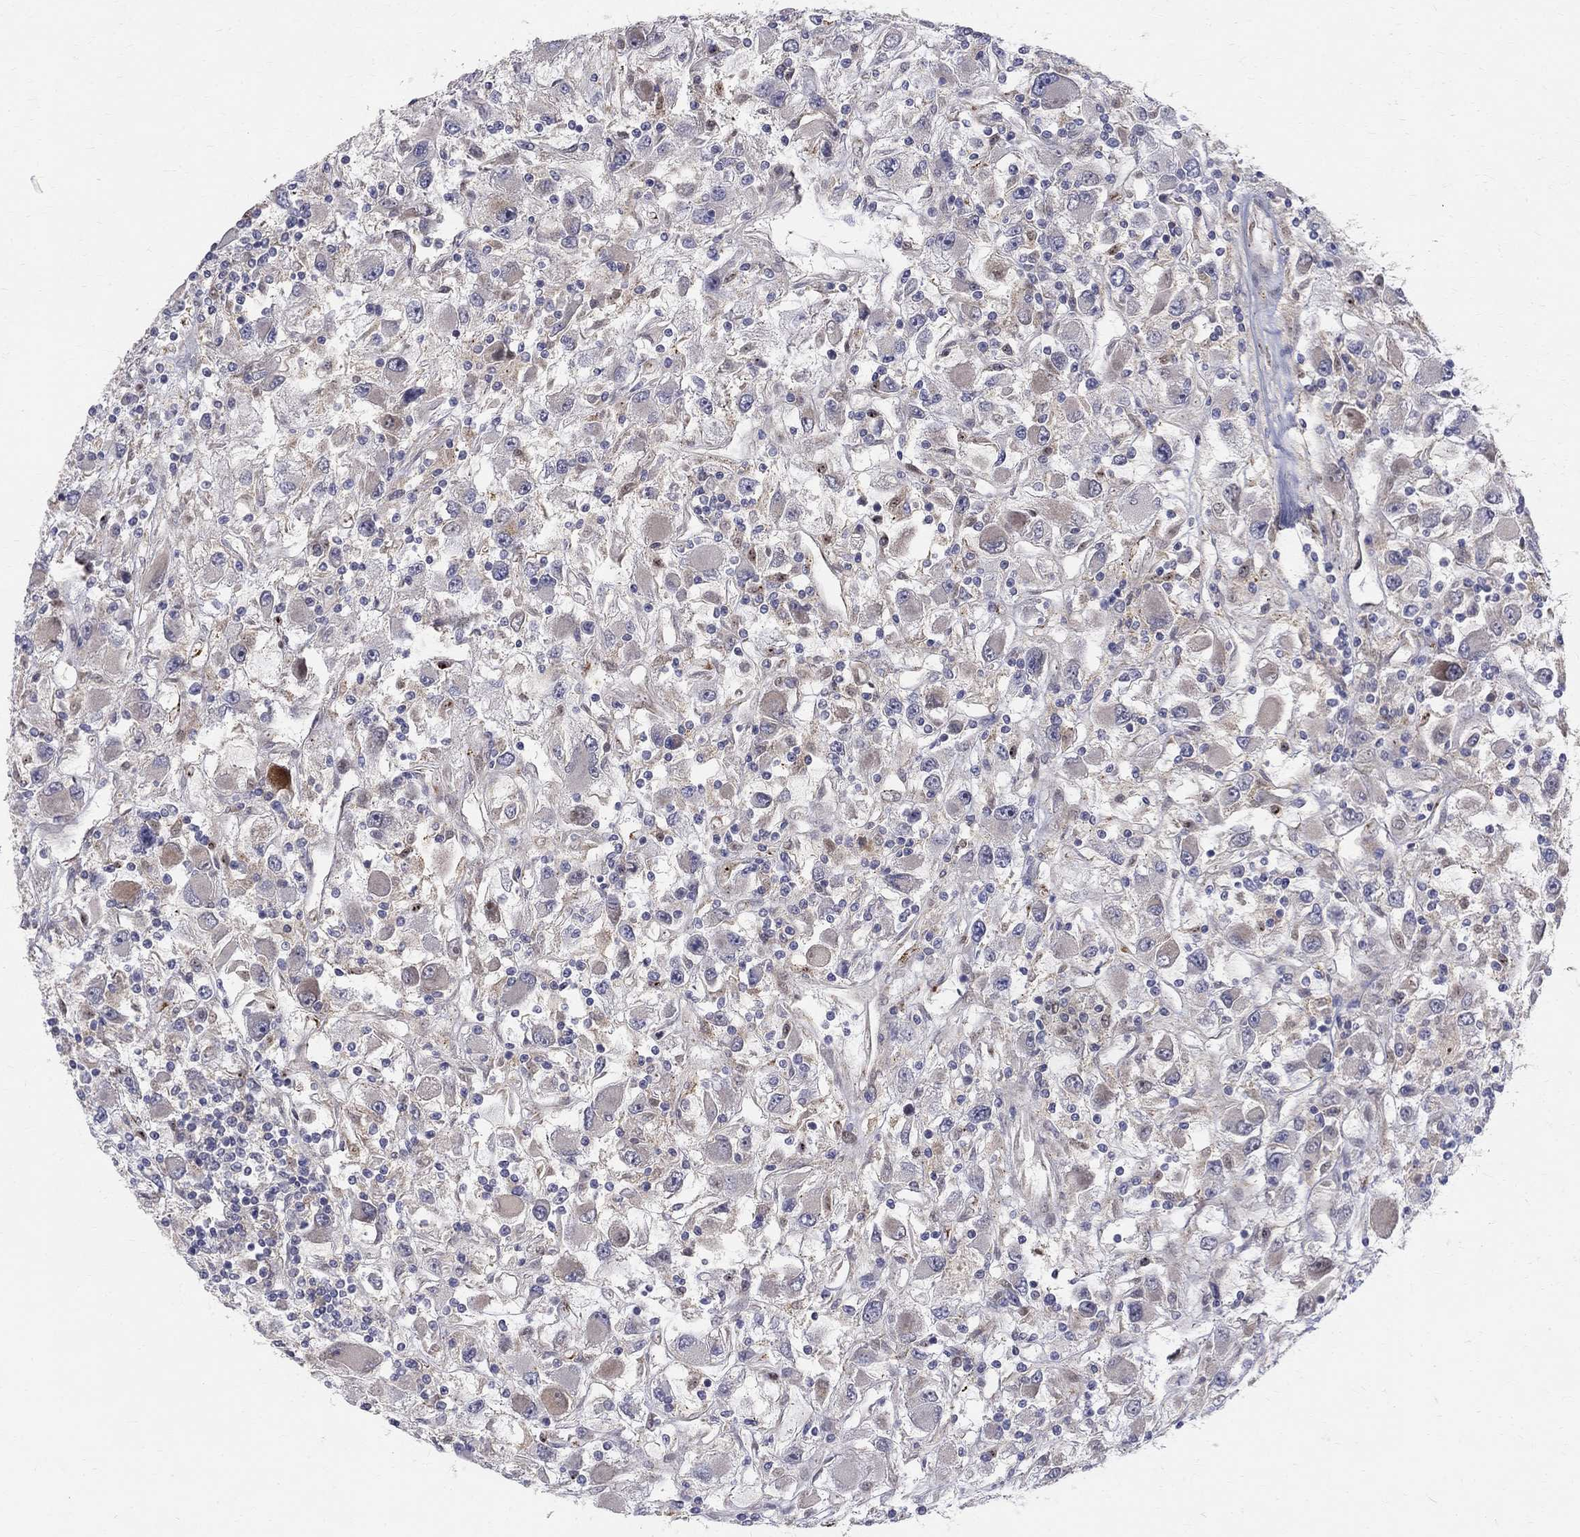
{"staining": {"intensity": "negative", "quantity": "none", "location": "none"}, "tissue": "renal cancer", "cell_type": "Tumor cells", "image_type": "cancer", "snomed": [{"axis": "morphology", "description": "Adenocarcinoma, NOS"}, {"axis": "topography", "description": "Kidney"}], "caption": "A photomicrograph of renal cancer (adenocarcinoma) stained for a protein reveals no brown staining in tumor cells. (DAB (3,3'-diaminobenzidine) immunohistochemistry (IHC) visualized using brightfield microscopy, high magnification).", "gene": "WDR19", "patient": {"sex": "female", "age": 67}}